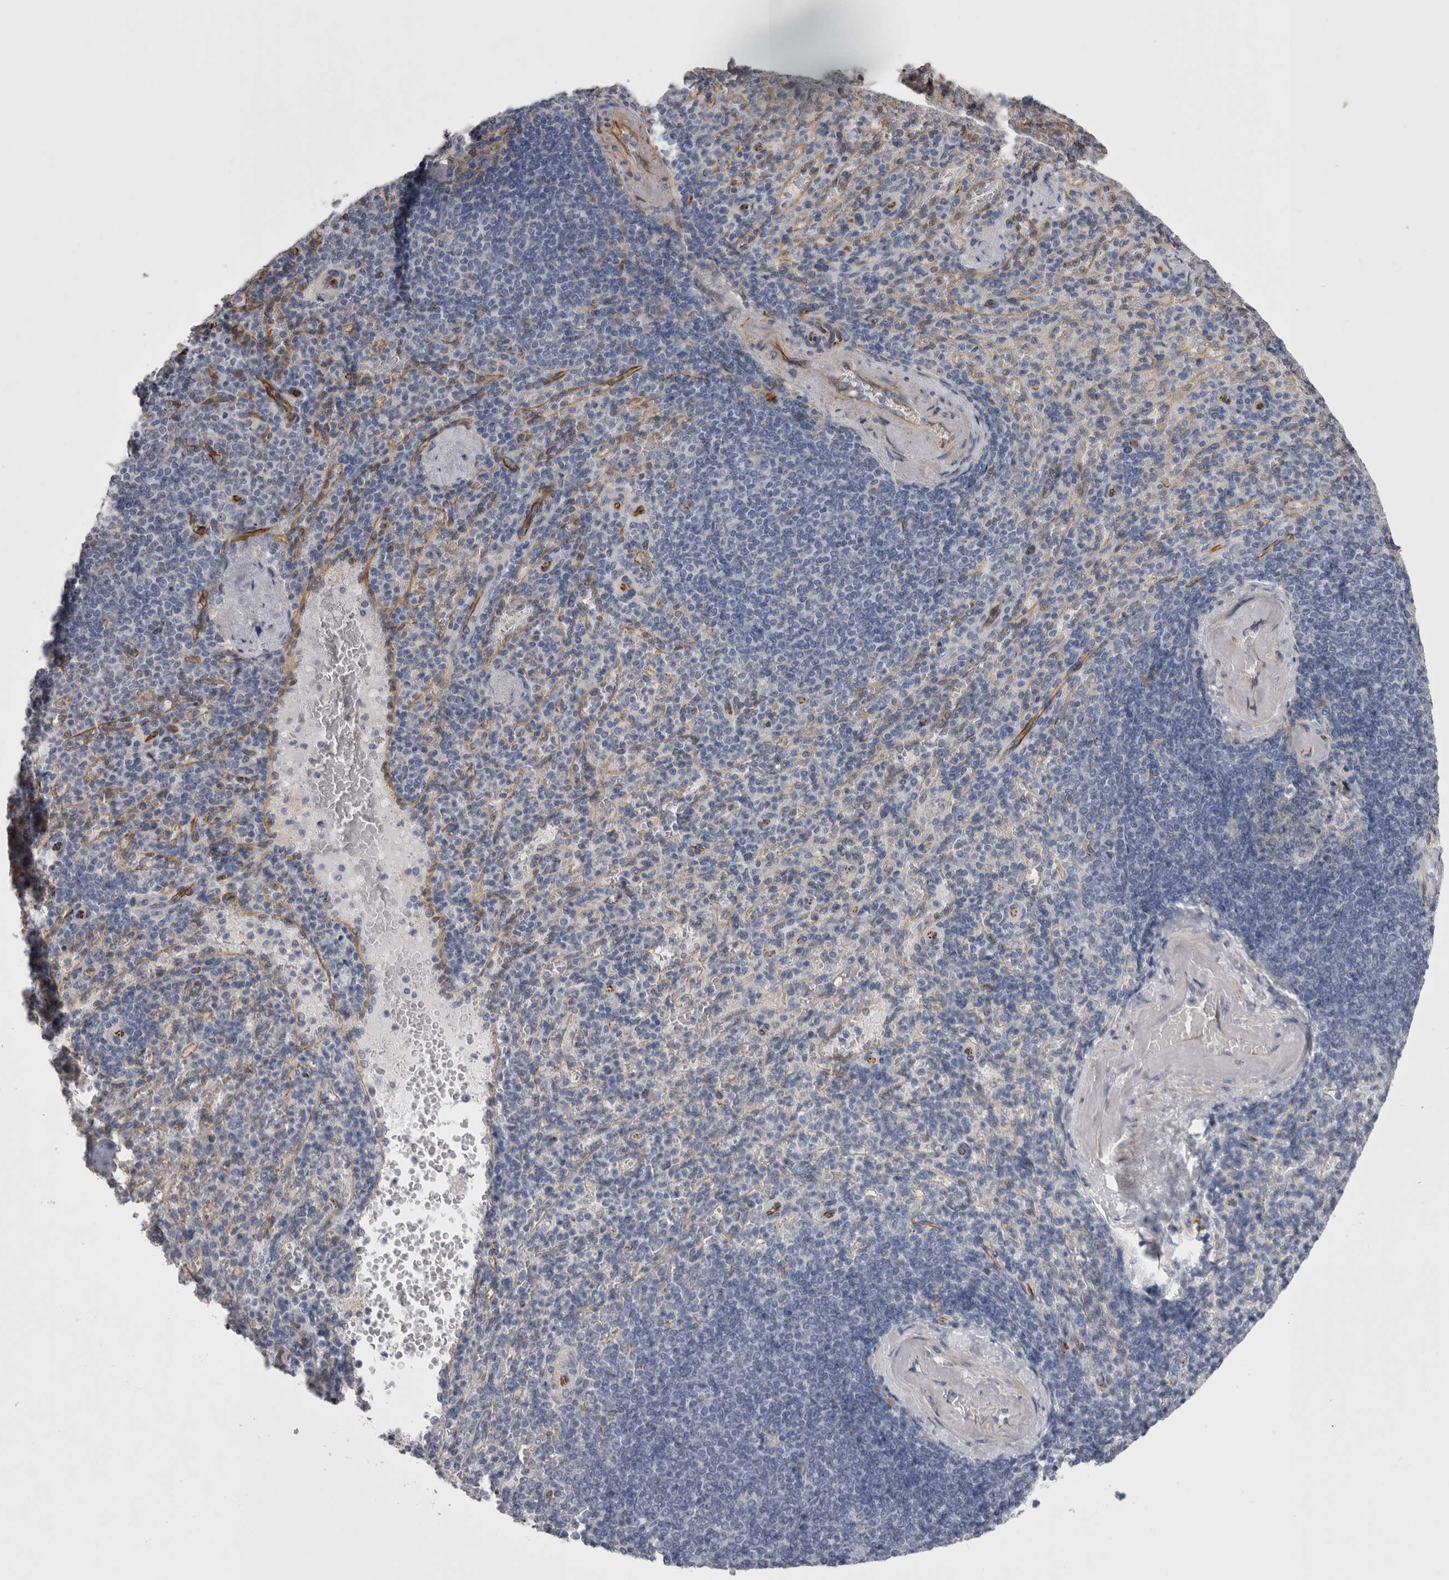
{"staining": {"intensity": "negative", "quantity": "none", "location": "none"}, "tissue": "spleen", "cell_type": "Cells in red pulp", "image_type": "normal", "snomed": [{"axis": "morphology", "description": "Normal tissue, NOS"}, {"axis": "topography", "description": "Spleen"}], "caption": "This is a image of immunohistochemistry (IHC) staining of benign spleen, which shows no staining in cells in red pulp.", "gene": "ACOT7", "patient": {"sex": "female", "age": 74}}